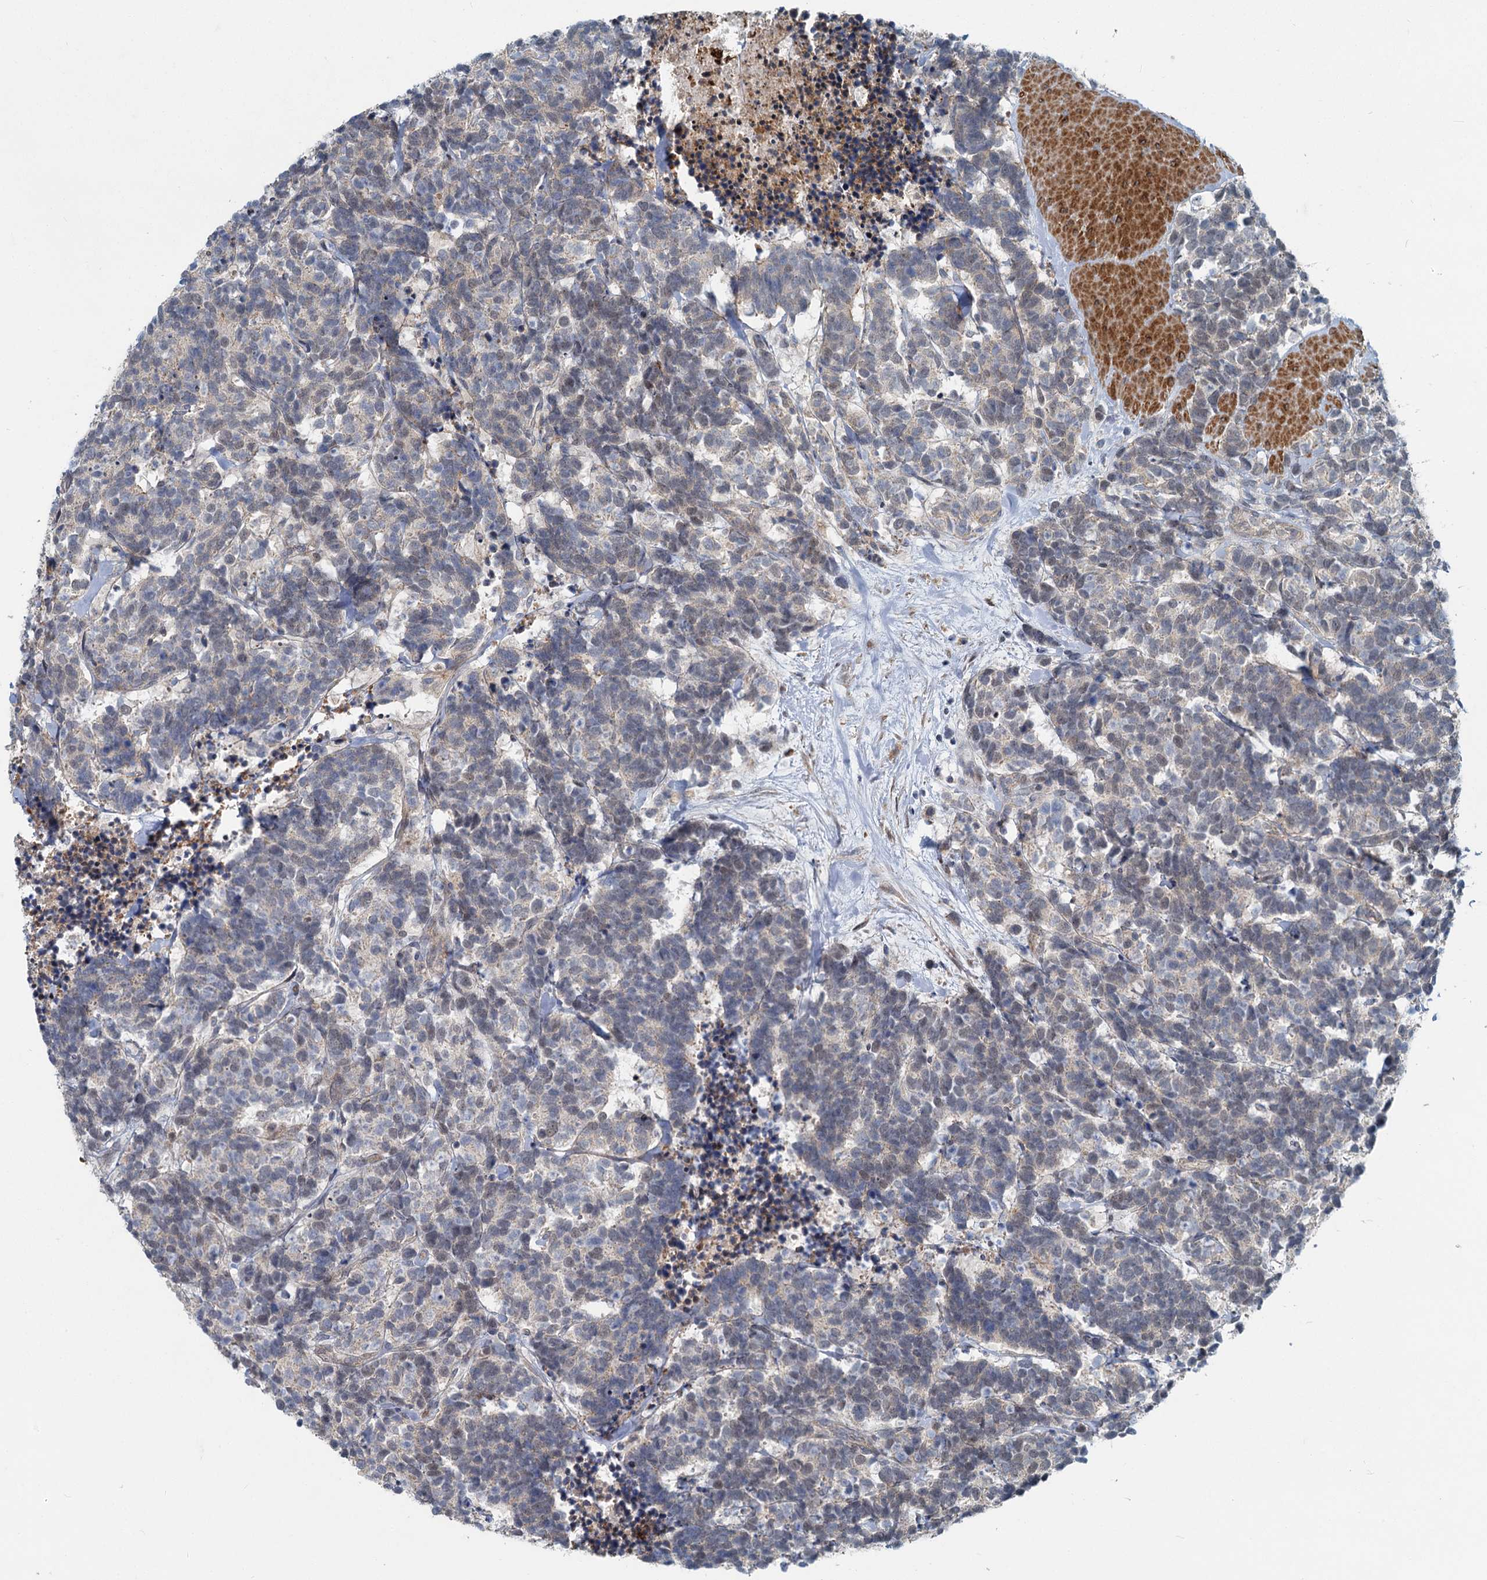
{"staining": {"intensity": "weak", "quantity": "<25%", "location": "cytoplasmic/membranous"}, "tissue": "carcinoid", "cell_type": "Tumor cells", "image_type": "cancer", "snomed": [{"axis": "morphology", "description": "Carcinoma, NOS"}, {"axis": "morphology", "description": "Carcinoid, malignant, NOS"}, {"axis": "topography", "description": "Urinary bladder"}], "caption": "Immunohistochemical staining of human malignant carcinoid shows no significant positivity in tumor cells. (DAB immunohistochemistry visualized using brightfield microscopy, high magnification).", "gene": "ADCY2", "patient": {"sex": "male", "age": 57}}